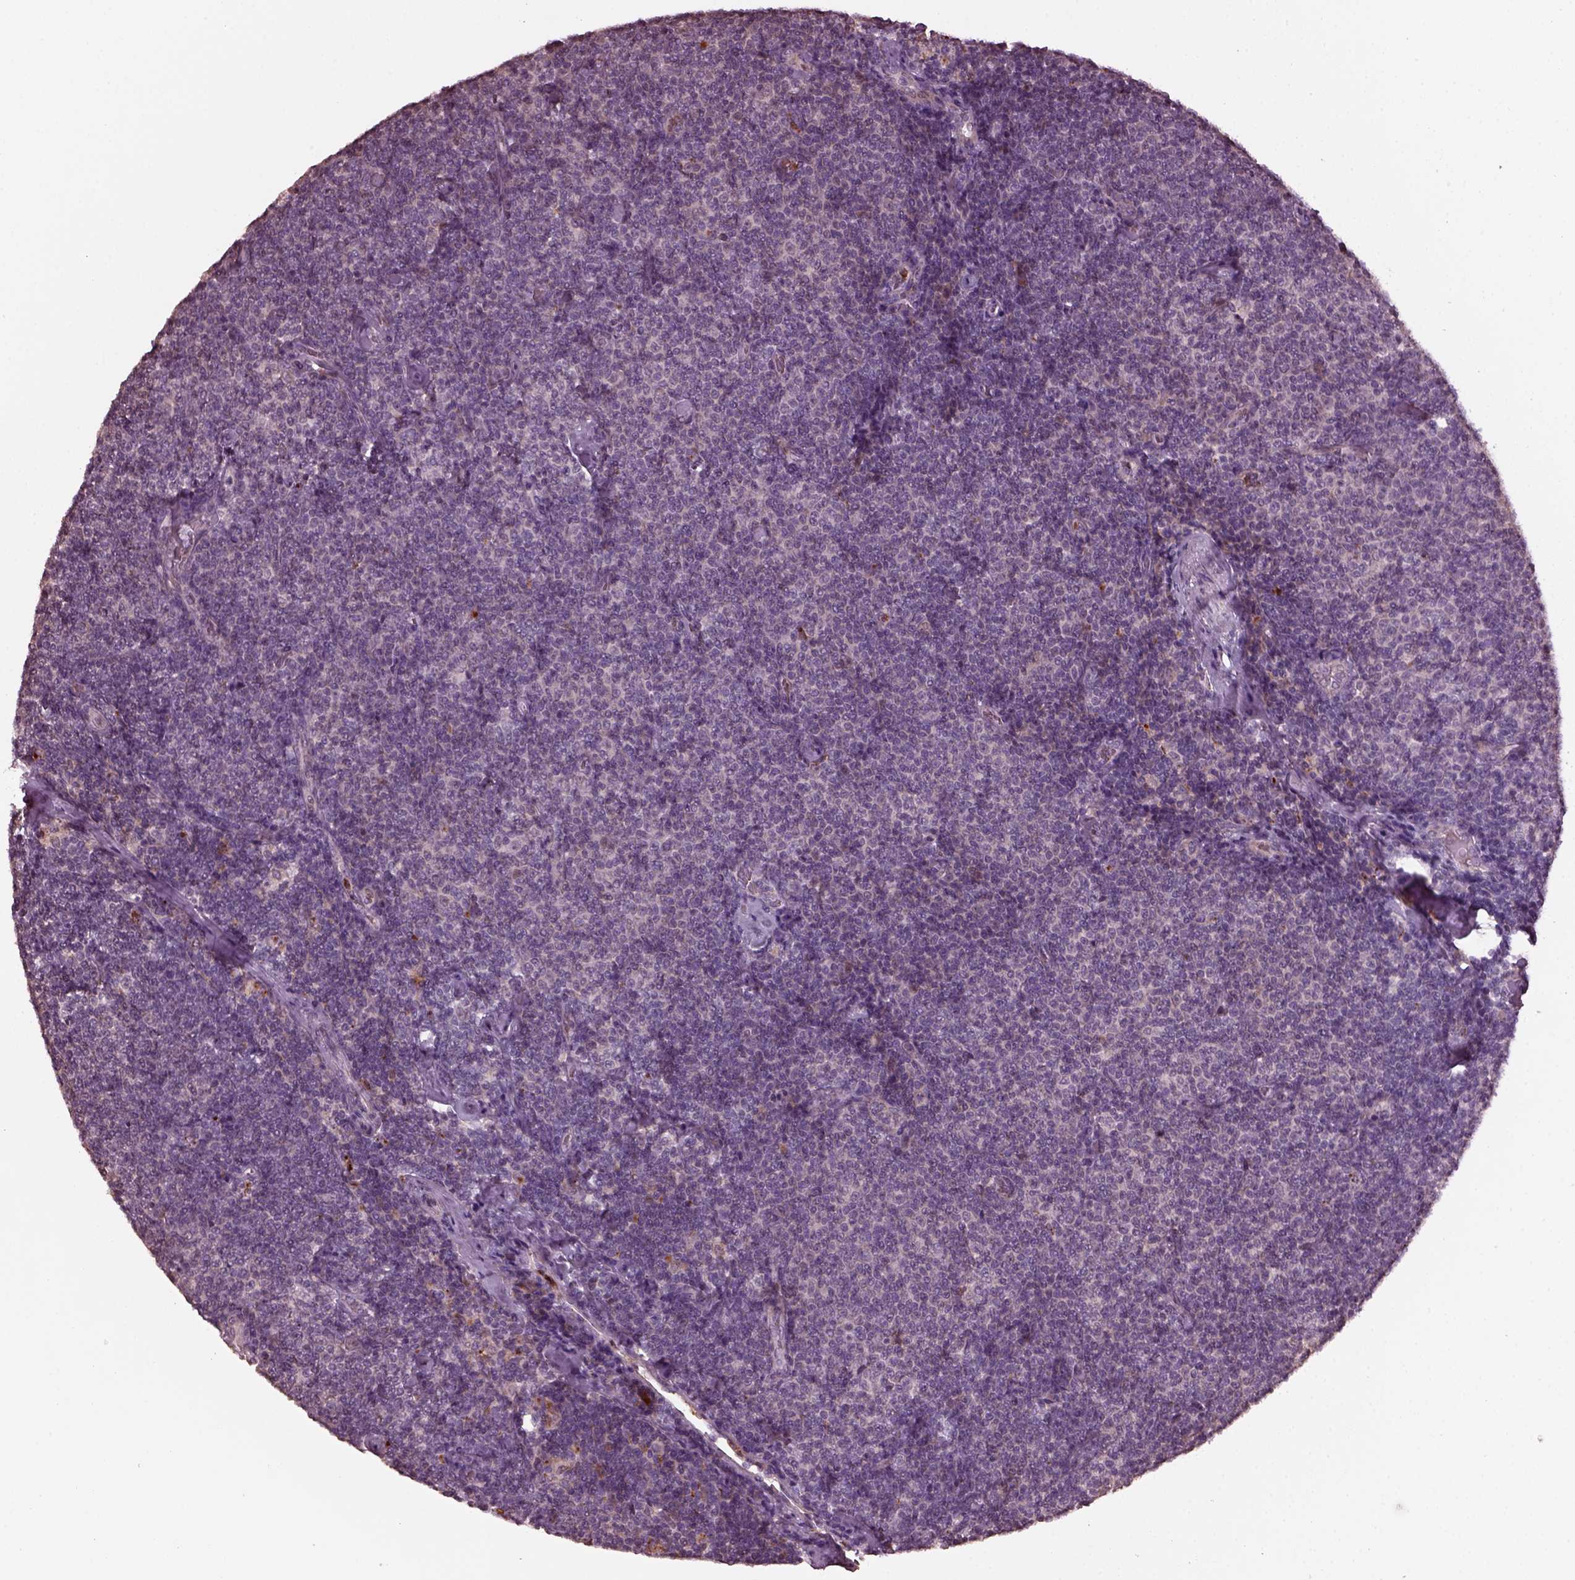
{"staining": {"intensity": "negative", "quantity": "none", "location": "none"}, "tissue": "lymphoma", "cell_type": "Tumor cells", "image_type": "cancer", "snomed": [{"axis": "morphology", "description": "Malignant lymphoma, non-Hodgkin's type, Low grade"}, {"axis": "topography", "description": "Lymph node"}], "caption": "Tumor cells show no significant expression in low-grade malignant lymphoma, non-Hodgkin's type.", "gene": "RUFY3", "patient": {"sex": "male", "age": 81}}